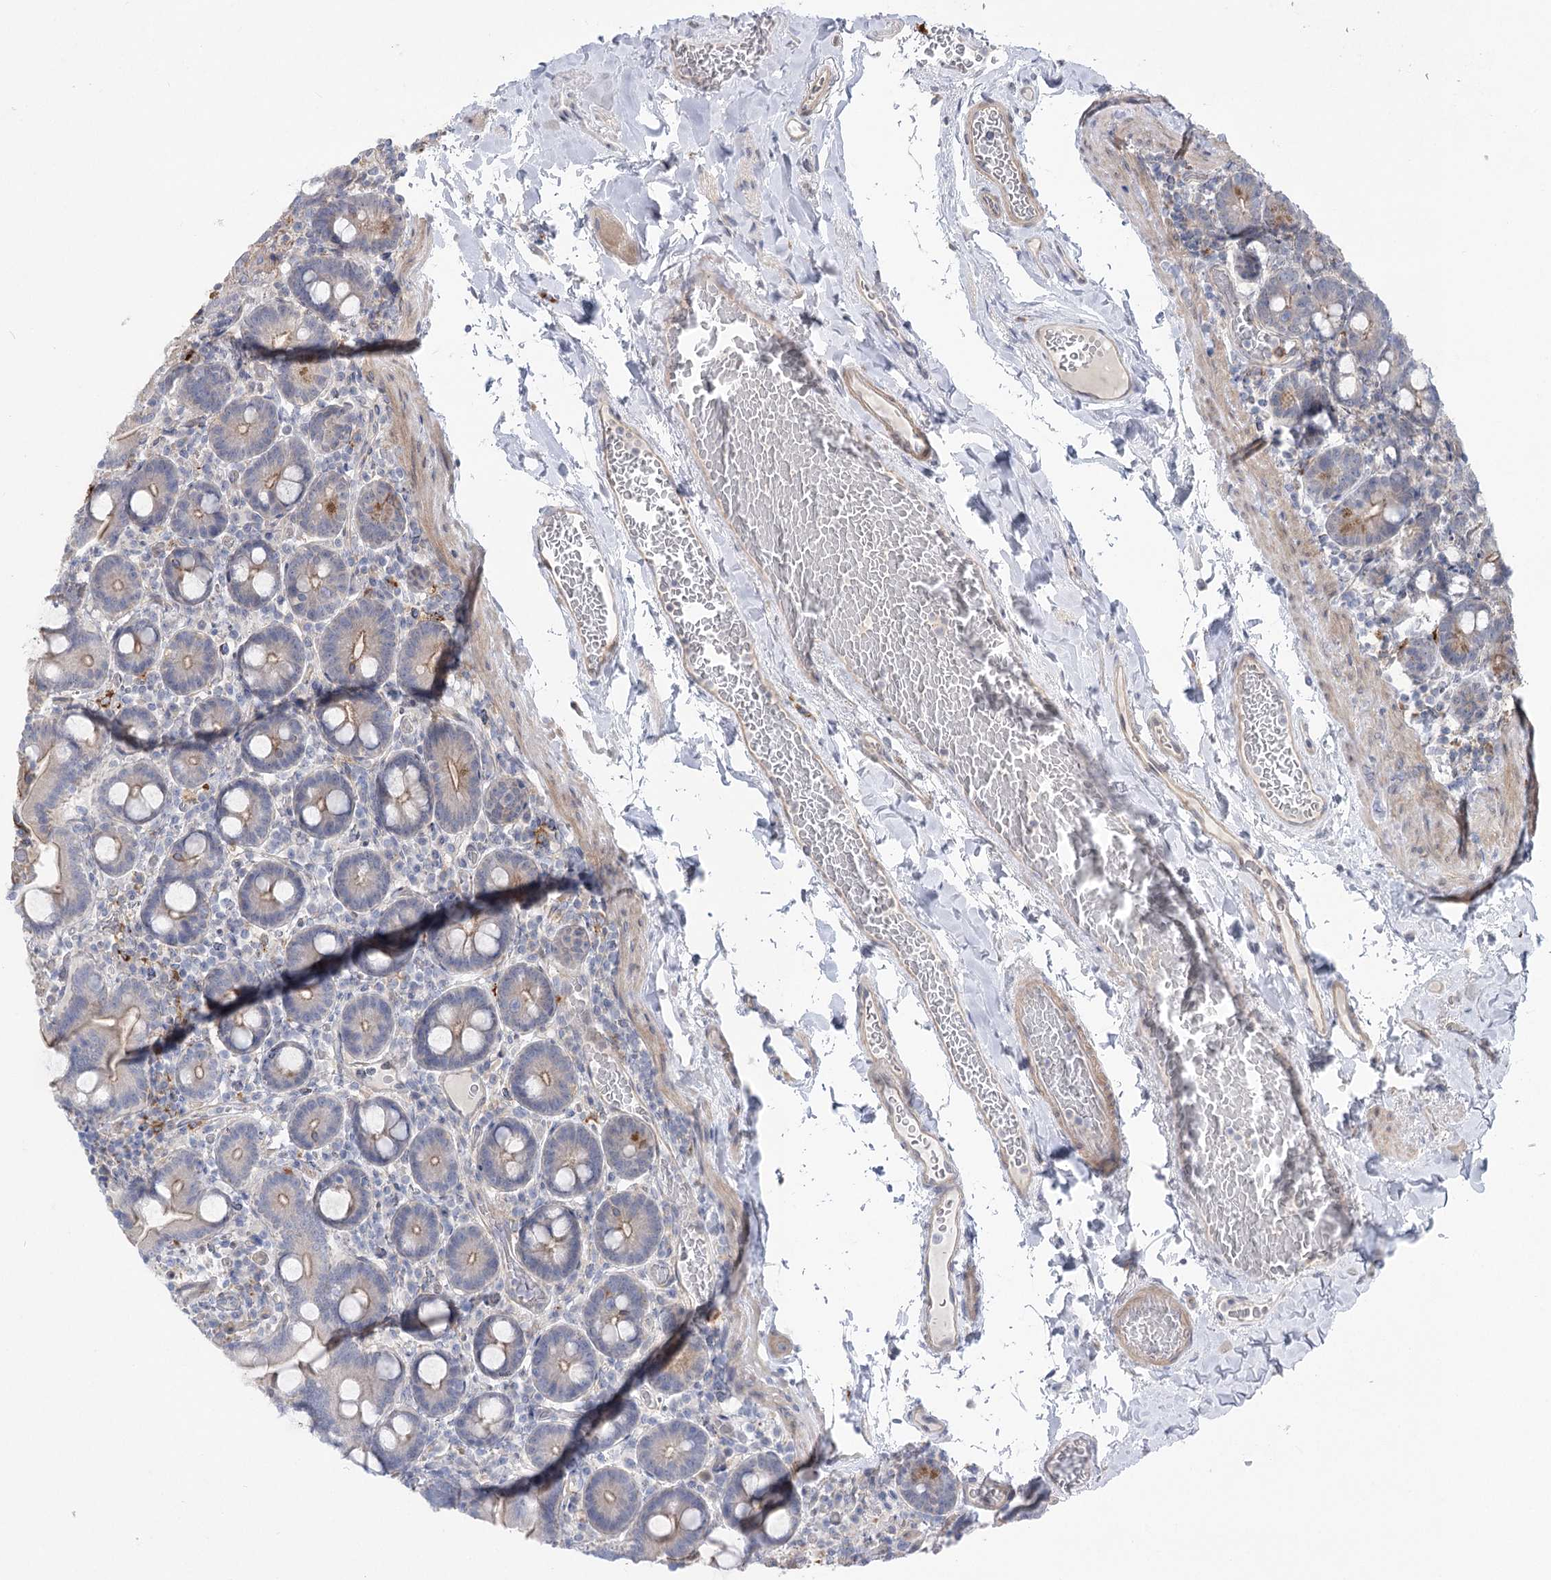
{"staining": {"intensity": "moderate", "quantity": "25%-75%", "location": "cytoplasmic/membranous"}, "tissue": "duodenum", "cell_type": "Glandular cells", "image_type": "normal", "snomed": [{"axis": "morphology", "description": "Normal tissue, NOS"}, {"axis": "topography", "description": "Duodenum"}], "caption": "DAB immunohistochemical staining of normal duodenum exhibits moderate cytoplasmic/membranous protein positivity in about 25%-75% of glandular cells.", "gene": "SCN11A", "patient": {"sex": "male", "age": 55}}